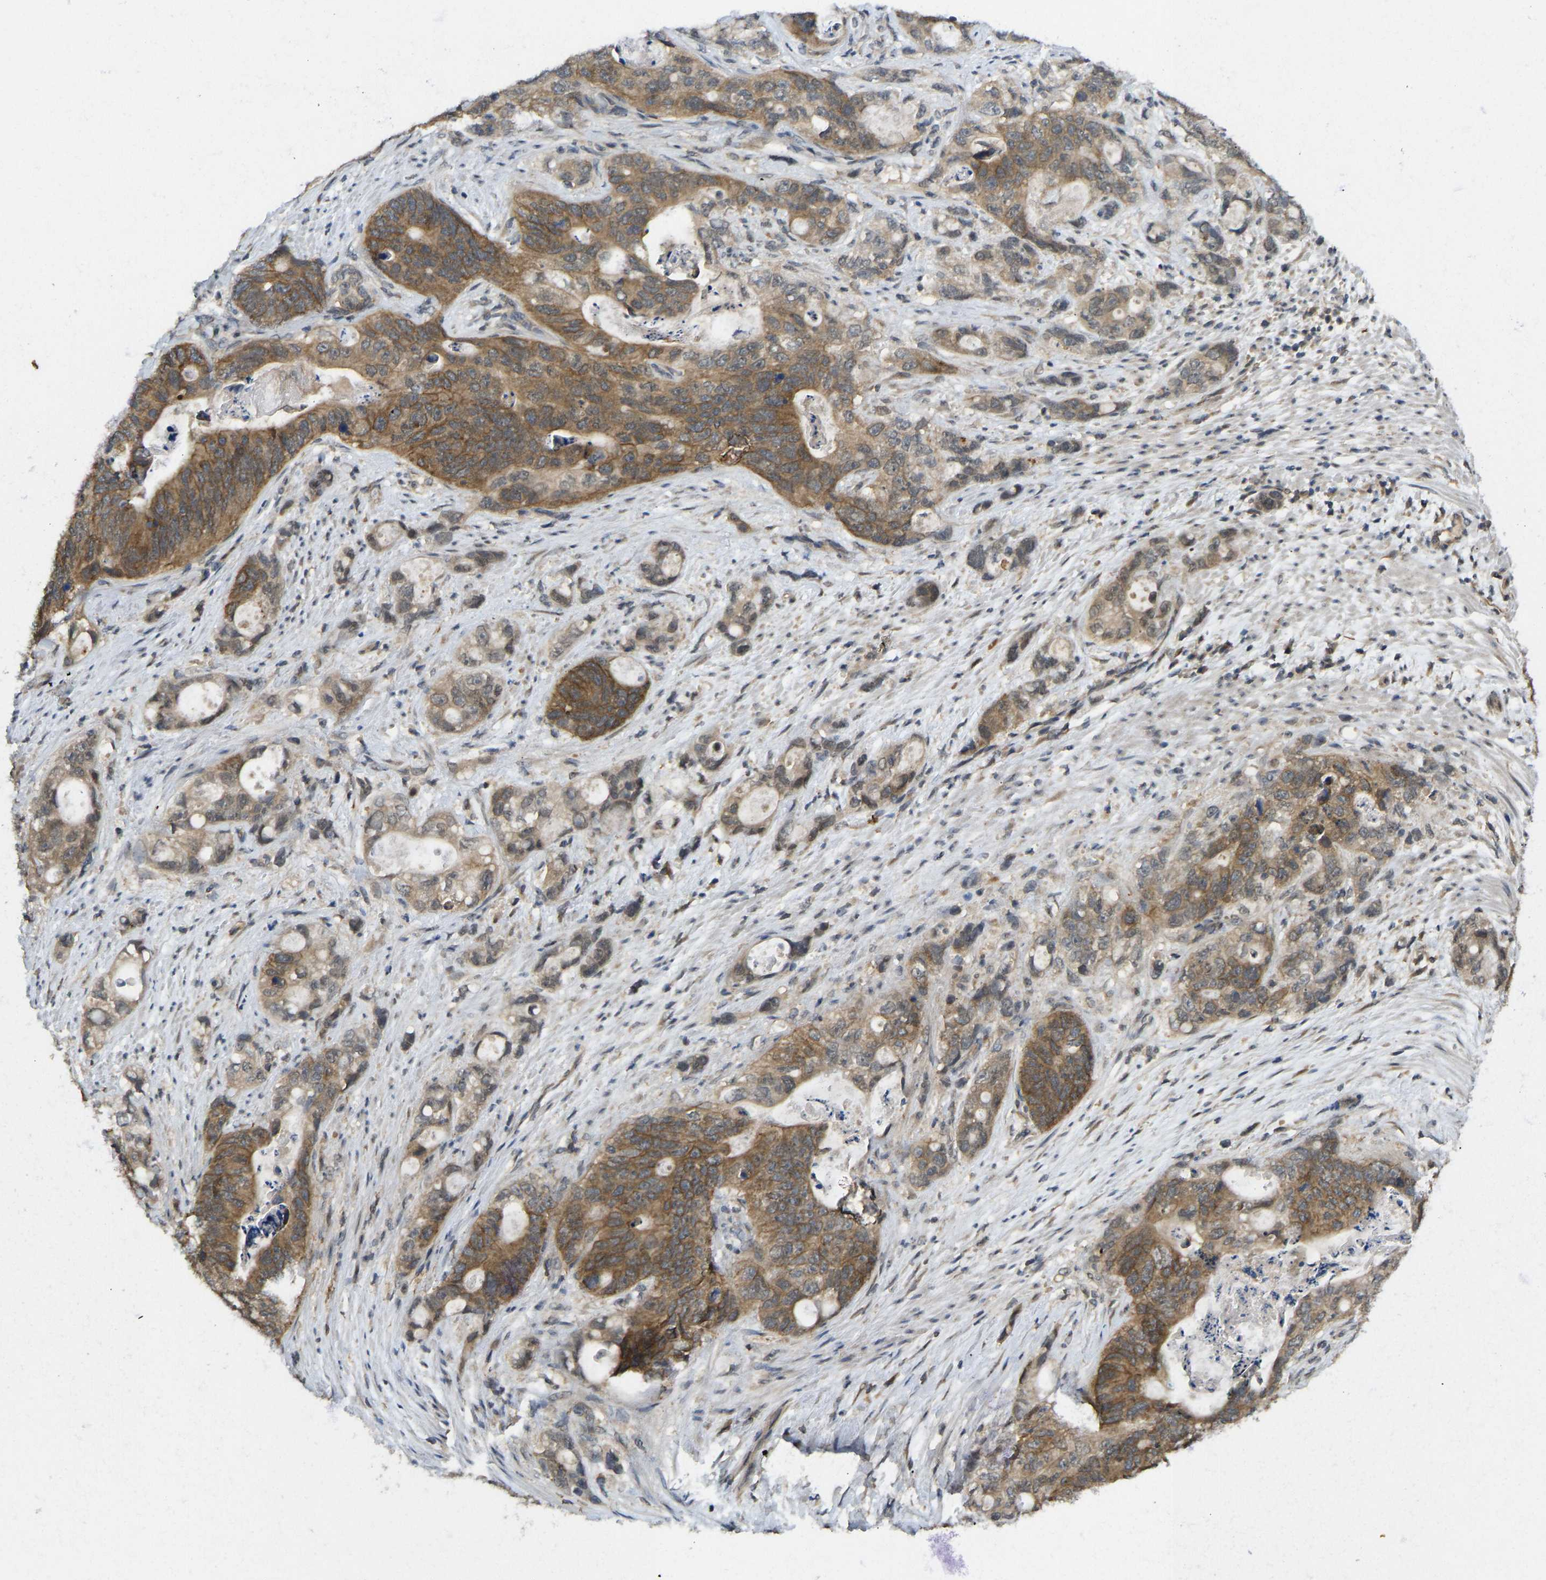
{"staining": {"intensity": "moderate", "quantity": ">75%", "location": "cytoplasmic/membranous"}, "tissue": "stomach cancer", "cell_type": "Tumor cells", "image_type": "cancer", "snomed": [{"axis": "morphology", "description": "Normal tissue, NOS"}, {"axis": "morphology", "description": "Adenocarcinoma, NOS"}, {"axis": "topography", "description": "Stomach"}], "caption": "Stomach cancer (adenocarcinoma) stained with a brown dye demonstrates moderate cytoplasmic/membranous positive positivity in approximately >75% of tumor cells.", "gene": "NDRG3", "patient": {"sex": "female", "age": 89}}